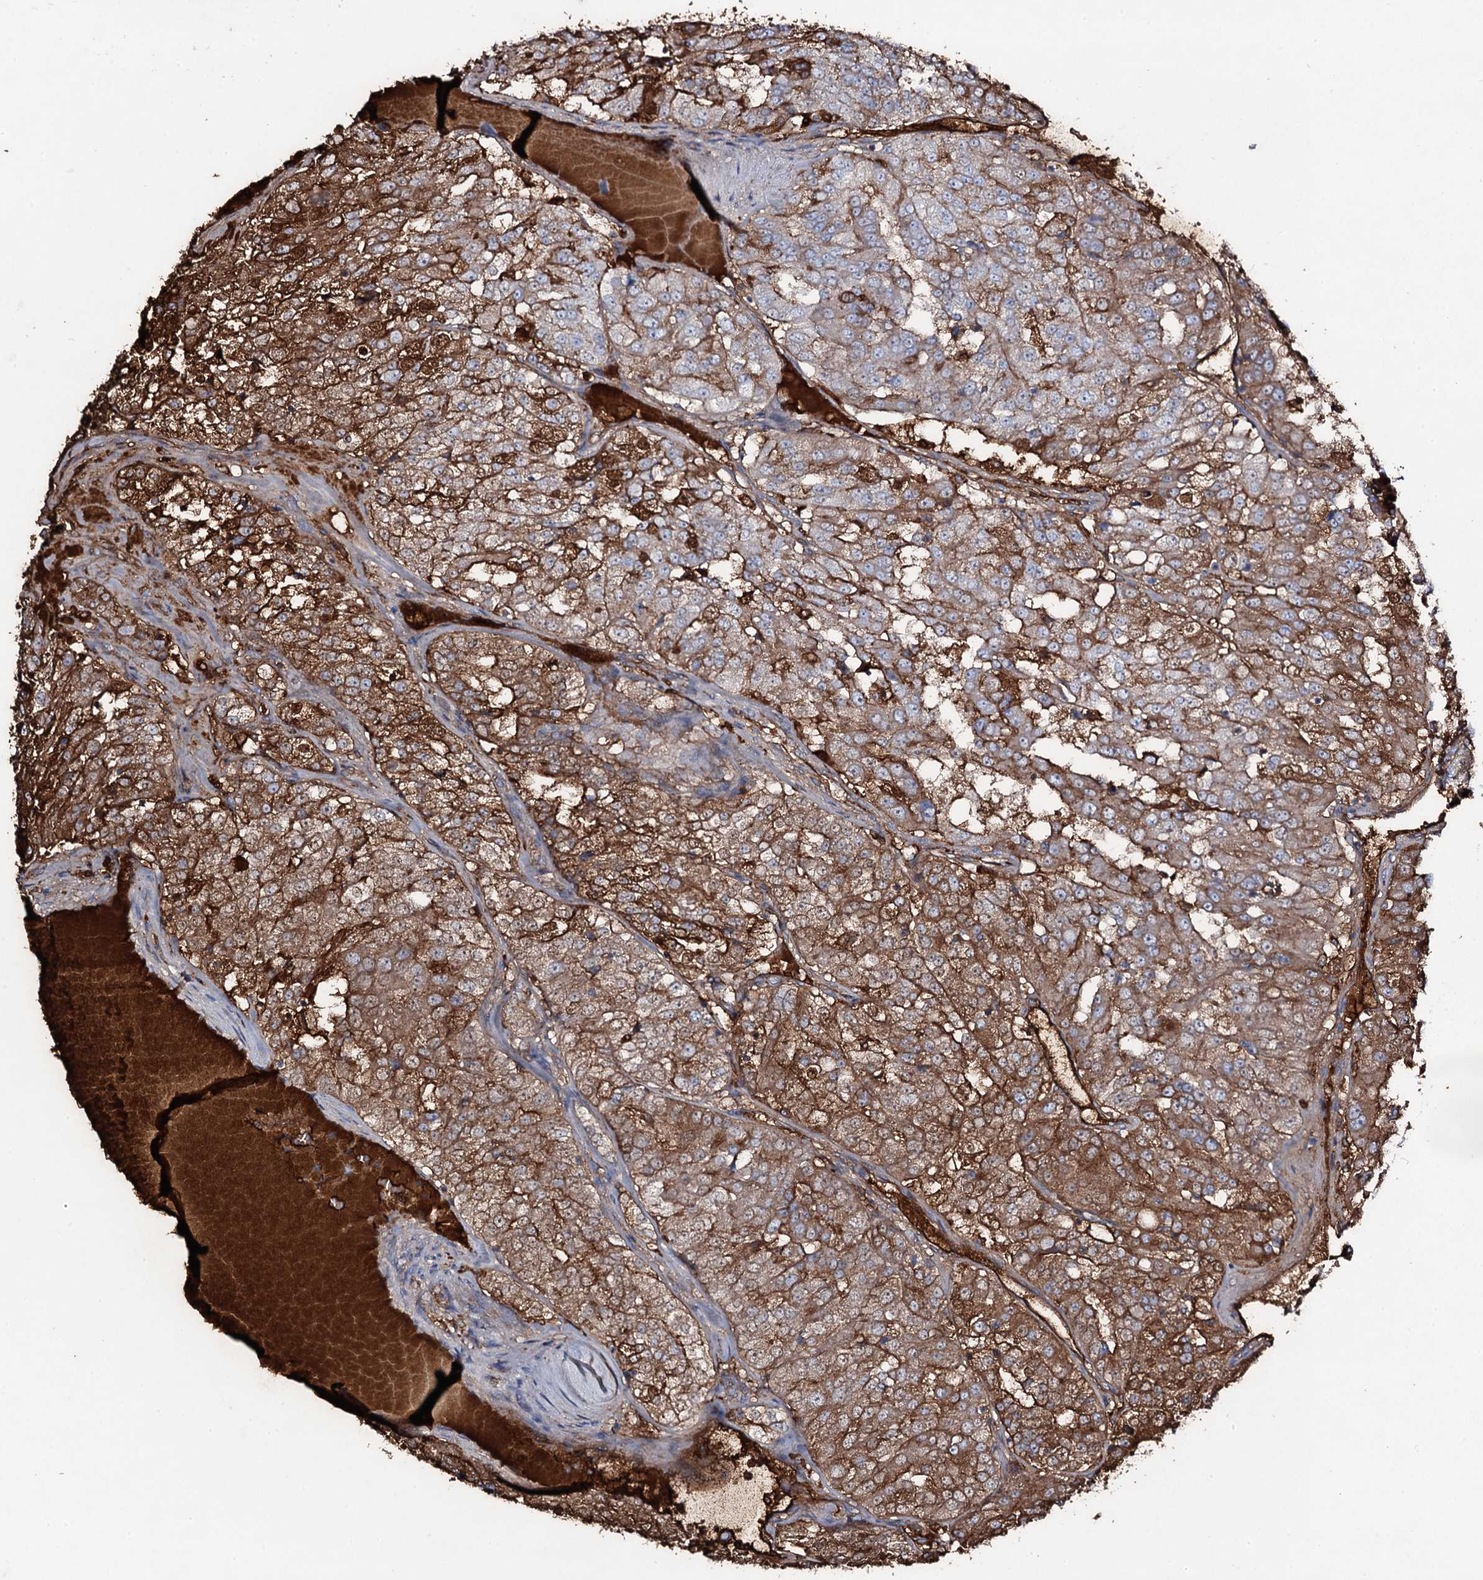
{"staining": {"intensity": "strong", "quantity": "25%-75%", "location": "cytoplasmic/membranous"}, "tissue": "renal cancer", "cell_type": "Tumor cells", "image_type": "cancer", "snomed": [{"axis": "morphology", "description": "Adenocarcinoma, NOS"}, {"axis": "topography", "description": "Kidney"}], "caption": "Approximately 25%-75% of tumor cells in renal adenocarcinoma show strong cytoplasmic/membranous protein staining as visualized by brown immunohistochemical staining.", "gene": "EDN1", "patient": {"sex": "female", "age": 63}}